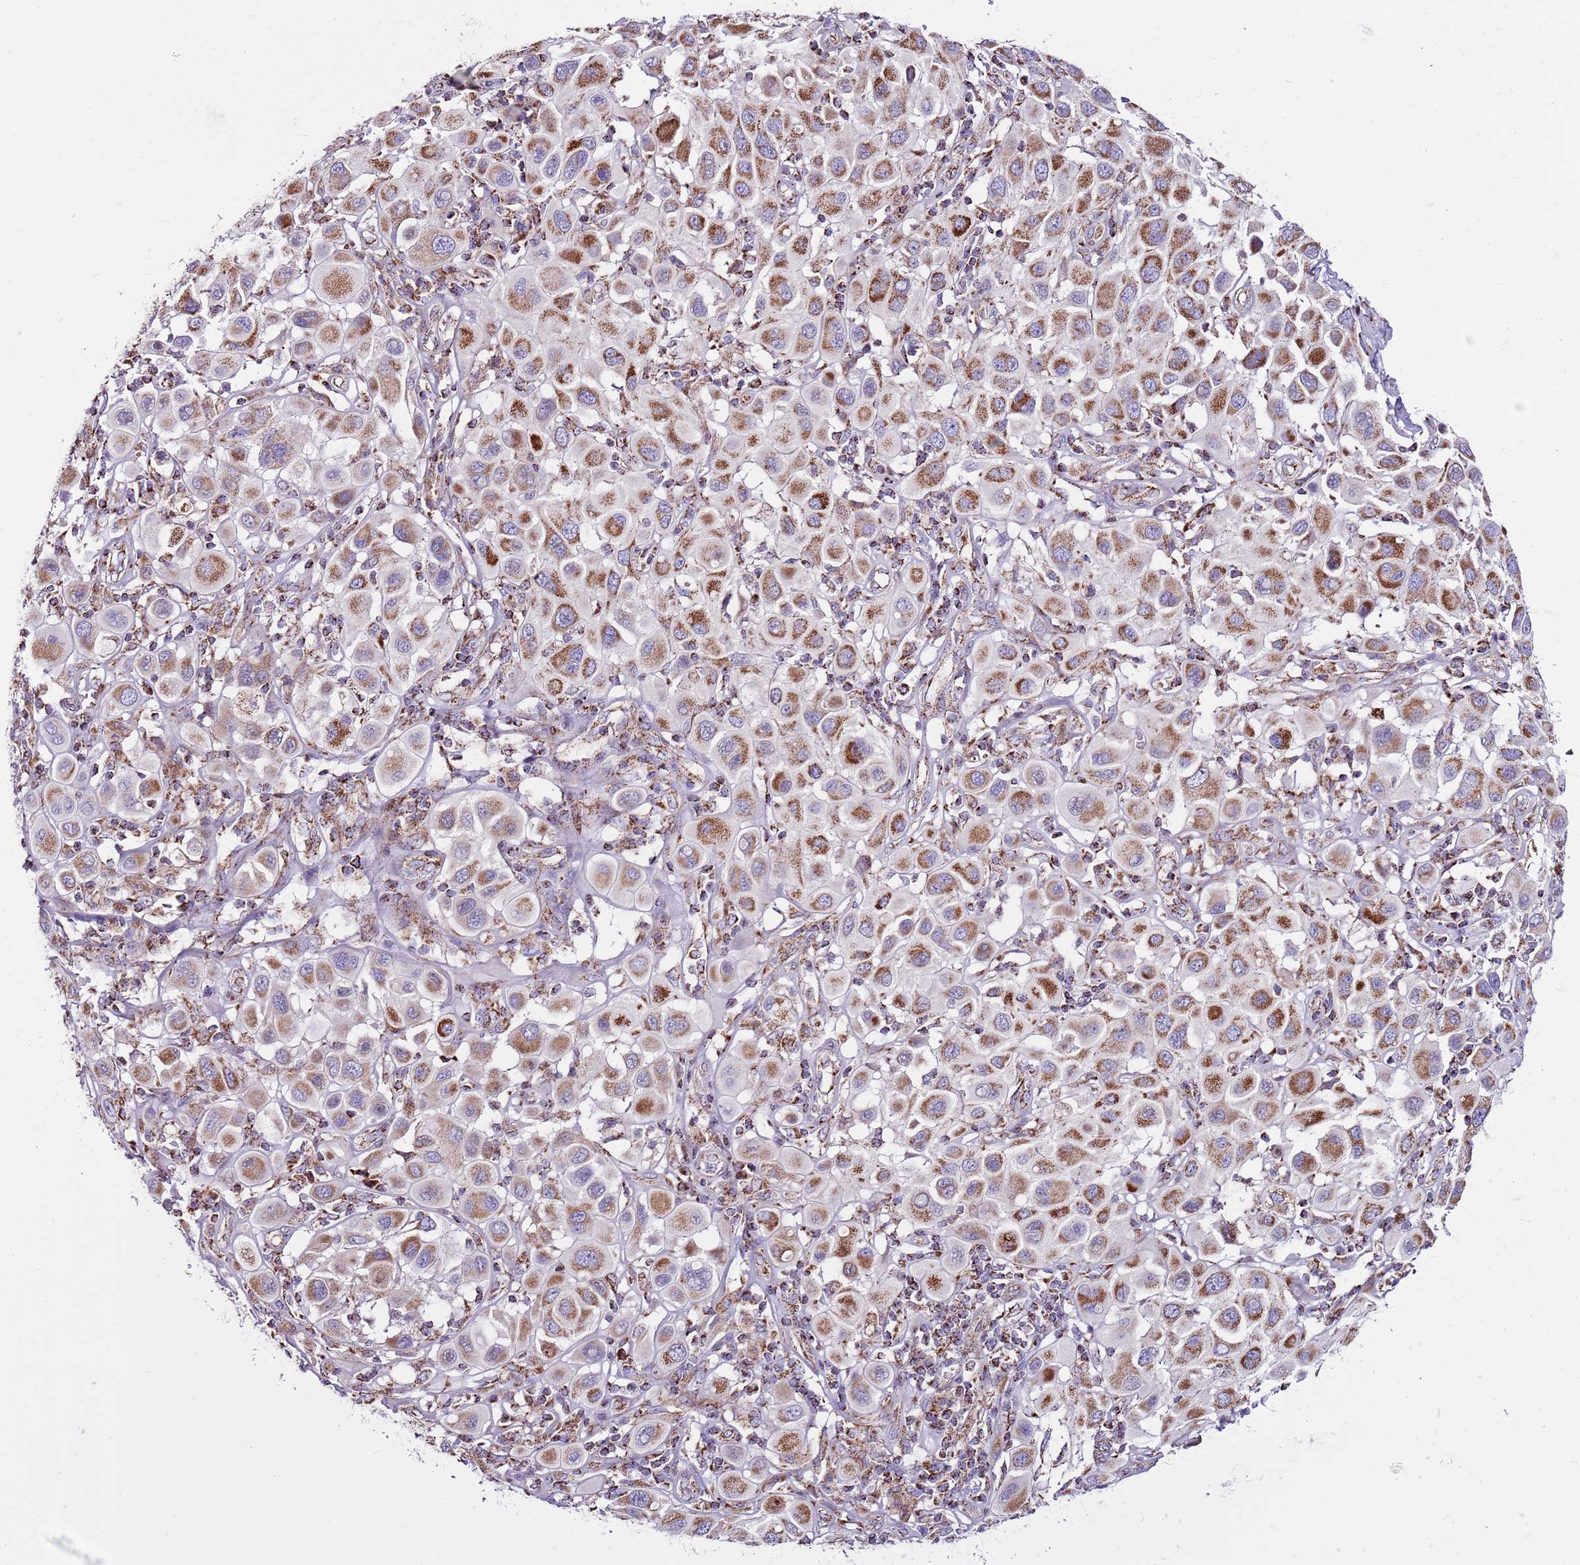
{"staining": {"intensity": "moderate", "quantity": ">75%", "location": "cytoplasmic/membranous"}, "tissue": "melanoma", "cell_type": "Tumor cells", "image_type": "cancer", "snomed": [{"axis": "morphology", "description": "Malignant melanoma, Metastatic site"}, {"axis": "topography", "description": "Skin"}], "caption": "This is an image of immunohistochemistry (IHC) staining of melanoma, which shows moderate staining in the cytoplasmic/membranous of tumor cells.", "gene": "HECTD4", "patient": {"sex": "male", "age": 41}}